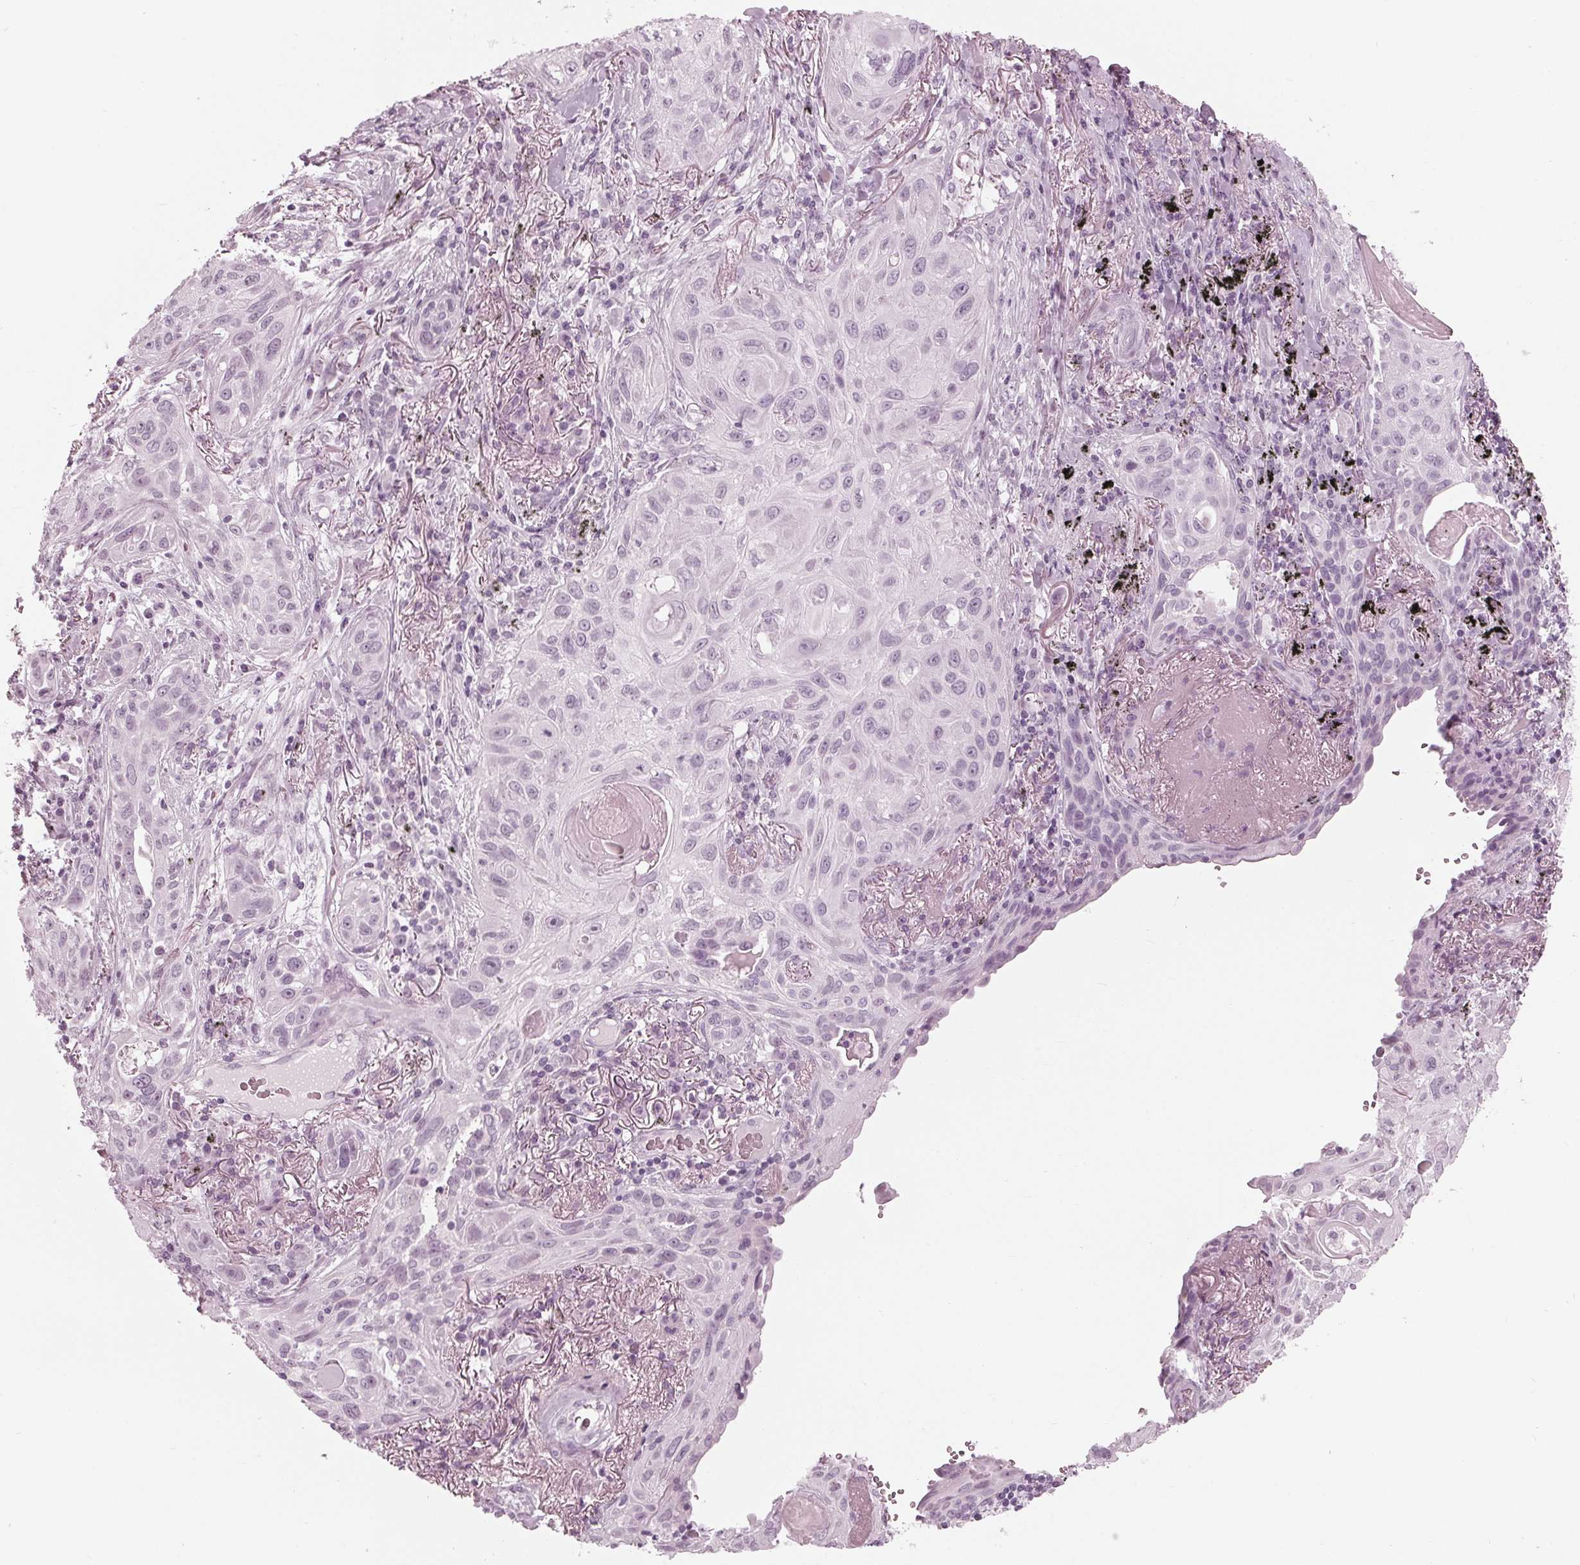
{"staining": {"intensity": "negative", "quantity": "none", "location": "none"}, "tissue": "lung cancer", "cell_type": "Tumor cells", "image_type": "cancer", "snomed": [{"axis": "morphology", "description": "Squamous cell carcinoma, NOS"}, {"axis": "topography", "description": "Lung"}], "caption": "High power microscopy photomicrograph of an immunohistochemistry photomicrograph of lung cancer (squamous cell carcinoma), revealing no significant staining in tumor cells.", "gene": "KRT28", "patient": {"sex": "male", "age": 79}}